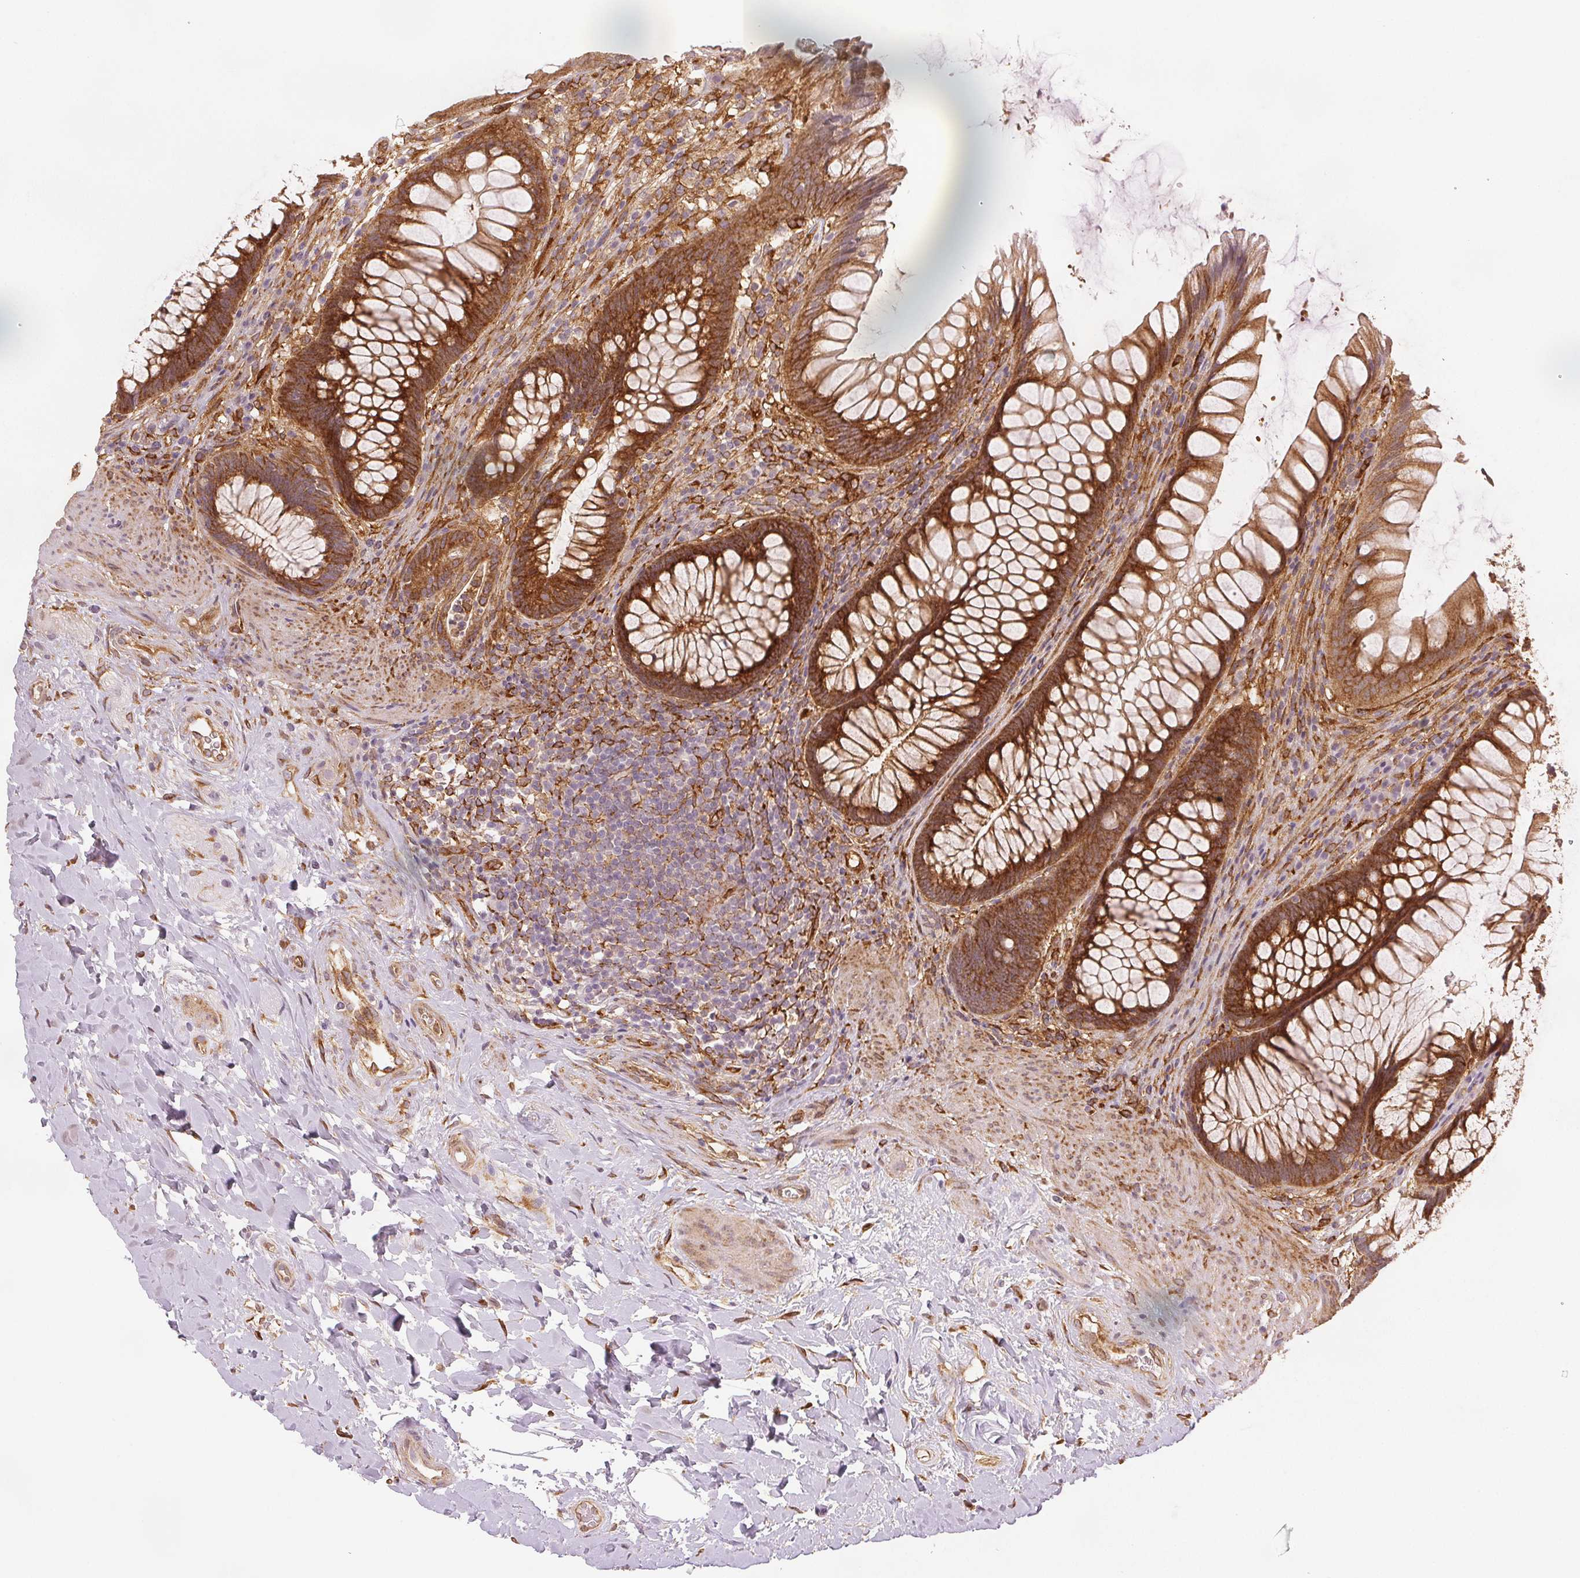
{"staining": {"intensity": "strong", "quantity": ">75%", "location": "cytoplasmic/membranous"}, "tissue": "rectum", "cell_type": "Glandular cells", "image_type": "normal", "snomed": [{"axis": "morphology", "description": "Normal tissue, NOS"}, {"axis": "topography", "description": "Rectum"}], "caption": "Immunohistochemical staining of unremarkable rectum reveals high levels of strong cytoplasmic/membranous expression in about >75% of glandular cells. (Stains: DAB in brown, nuclei in blue, Microscopy: brightfield microscopy at high magnification).", "gene": "DIAPH2", "patient": {"sex": "male", "age": 53}}